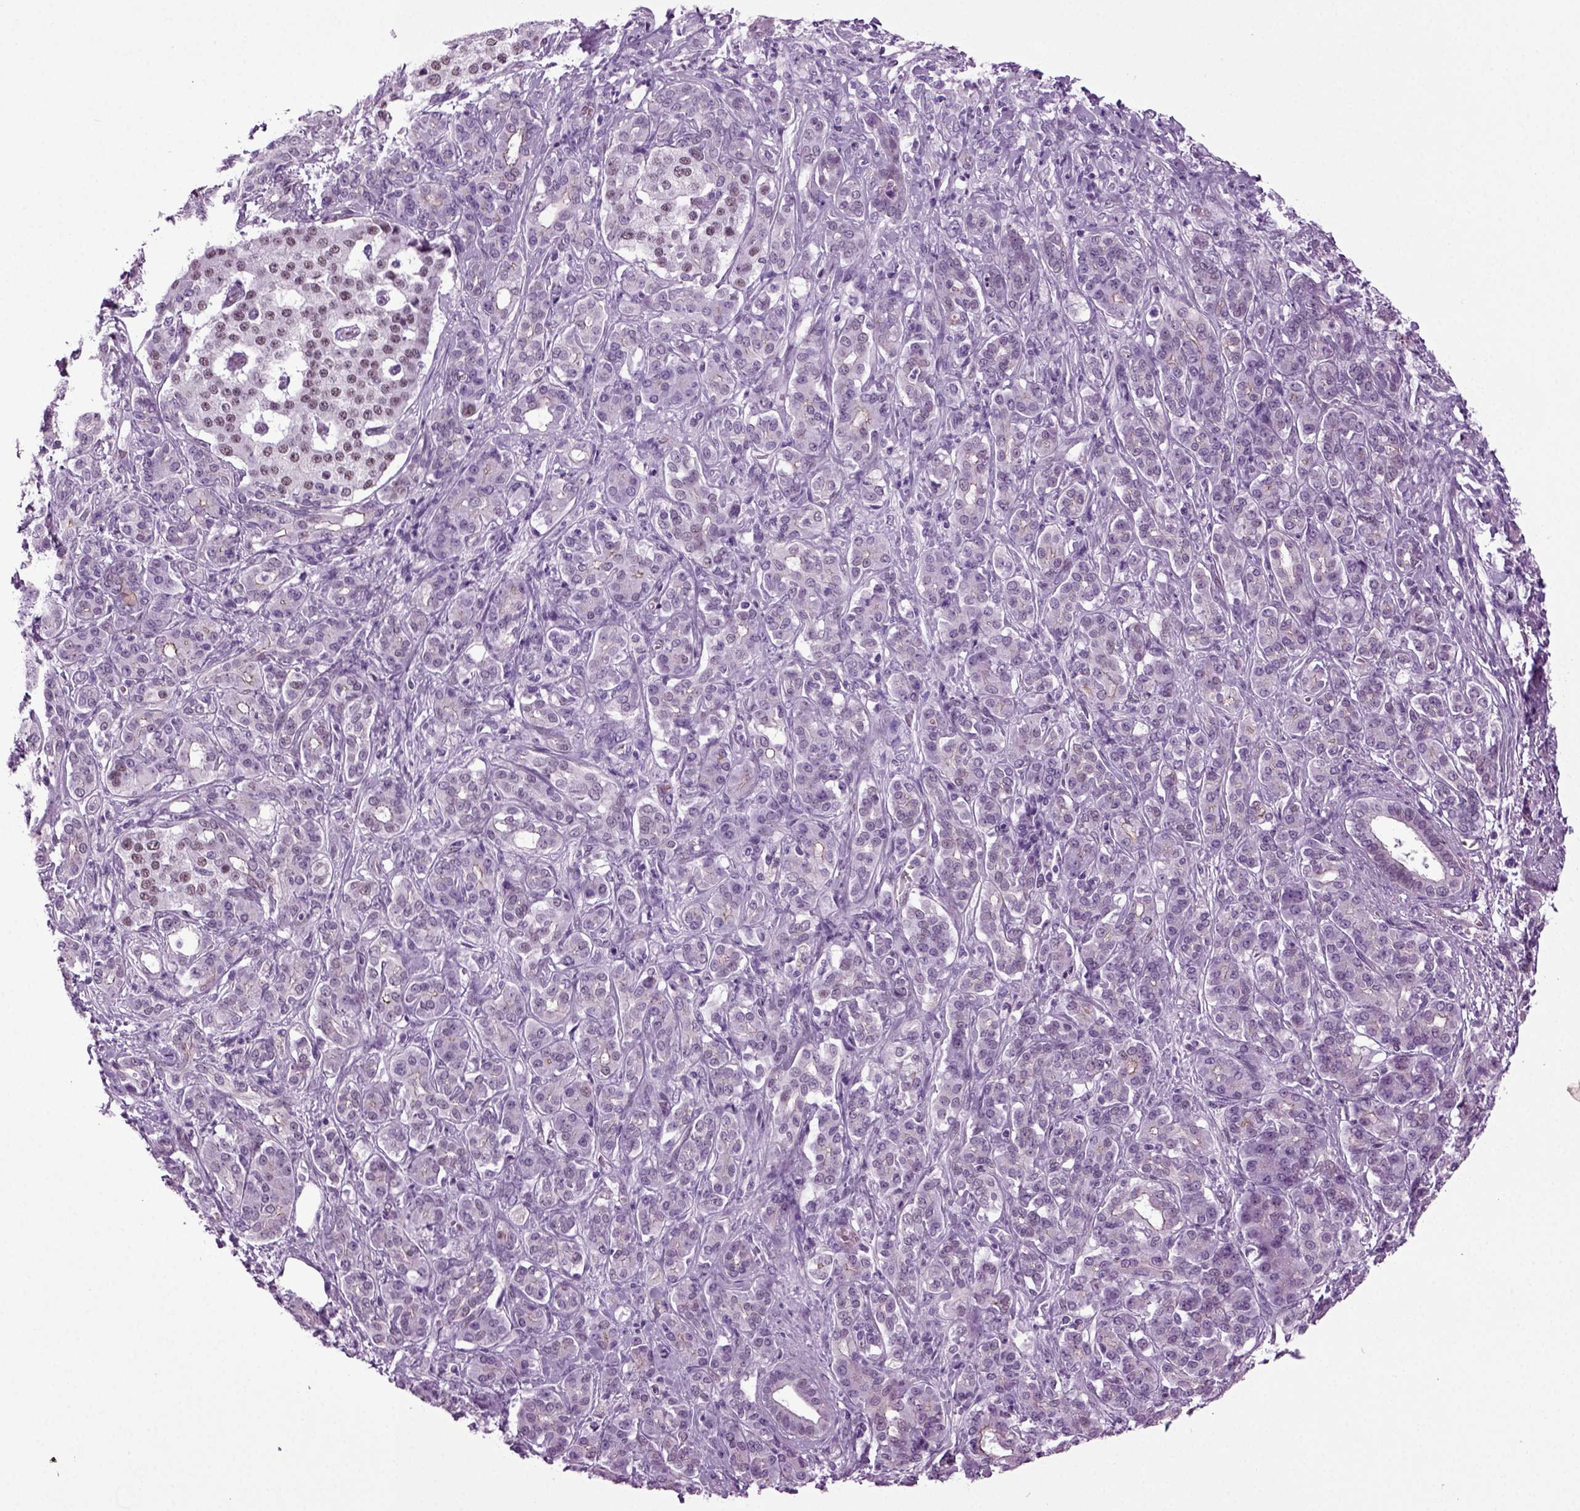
{"staining": {"intensity": "moderate", "quantity": "<25%", "location": "nuclear"}, "tissue": "pancreatic cancer", "cell_type": "Tumor cells", "image_type": "cancer", "snomed": [{"axis": "morphology", "description": "Normal tissue, NOS"}, {"axis": "morphology", "description": "Inflammation, NOS"}, {"axis": "morphology", "description": "Adenocarcinoma, NOS"}, {"axis": "topography", "description": "Pancreas"}], "caption": "Immunohistochemical staining of pancreatic cancer reveals low levels of moderate nuclear staining in about <25% of tumor cells. (Brightfield microscopy of DAB IHC at high magnification).", "gene": "RFX3", "patient": {"sex": "male", "age": 57}}